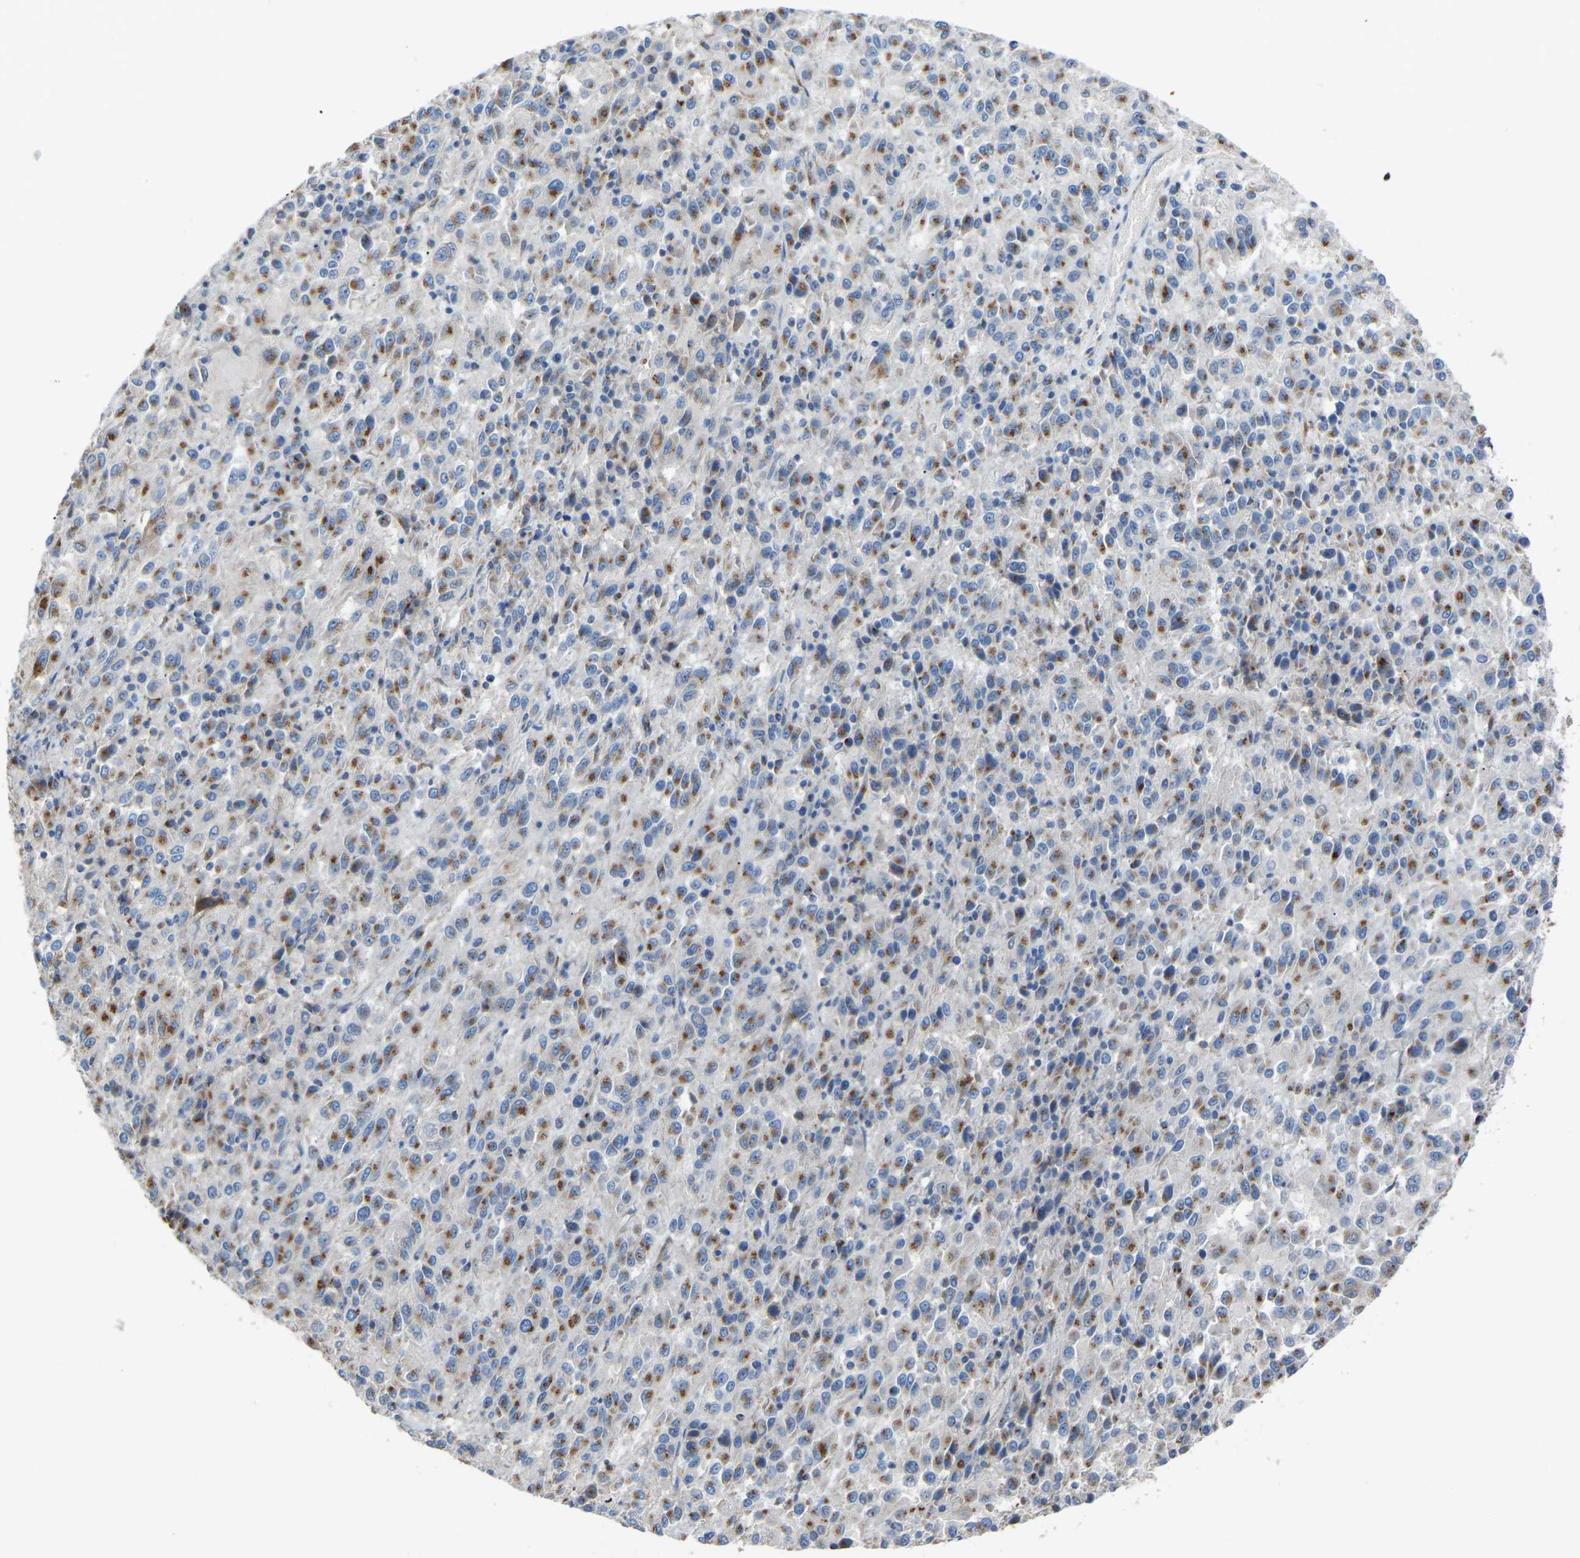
{"staining": {"intensity": "moderate", "quantity": ">75%", "location": "cytoplasmic/membranous"}, "tissue": "melanoma", "cell_type": "Tumor cells", "image_type": "cancer", "snomed": [{"axis": "morphology", "description": "Malignant melanoma, Metastatic site"}, {"axis": "topography", "description": "Lung"}], "caption": "Malignant melanoma (metastatic site) stained with DAB immunohistochemistry (IHC) shows medium levels of moderate cytoplasmic/membranous staining in about >75% of tumor cells.", "gene": "CANT1", "patient": {"sex": "male", "age": 64}}